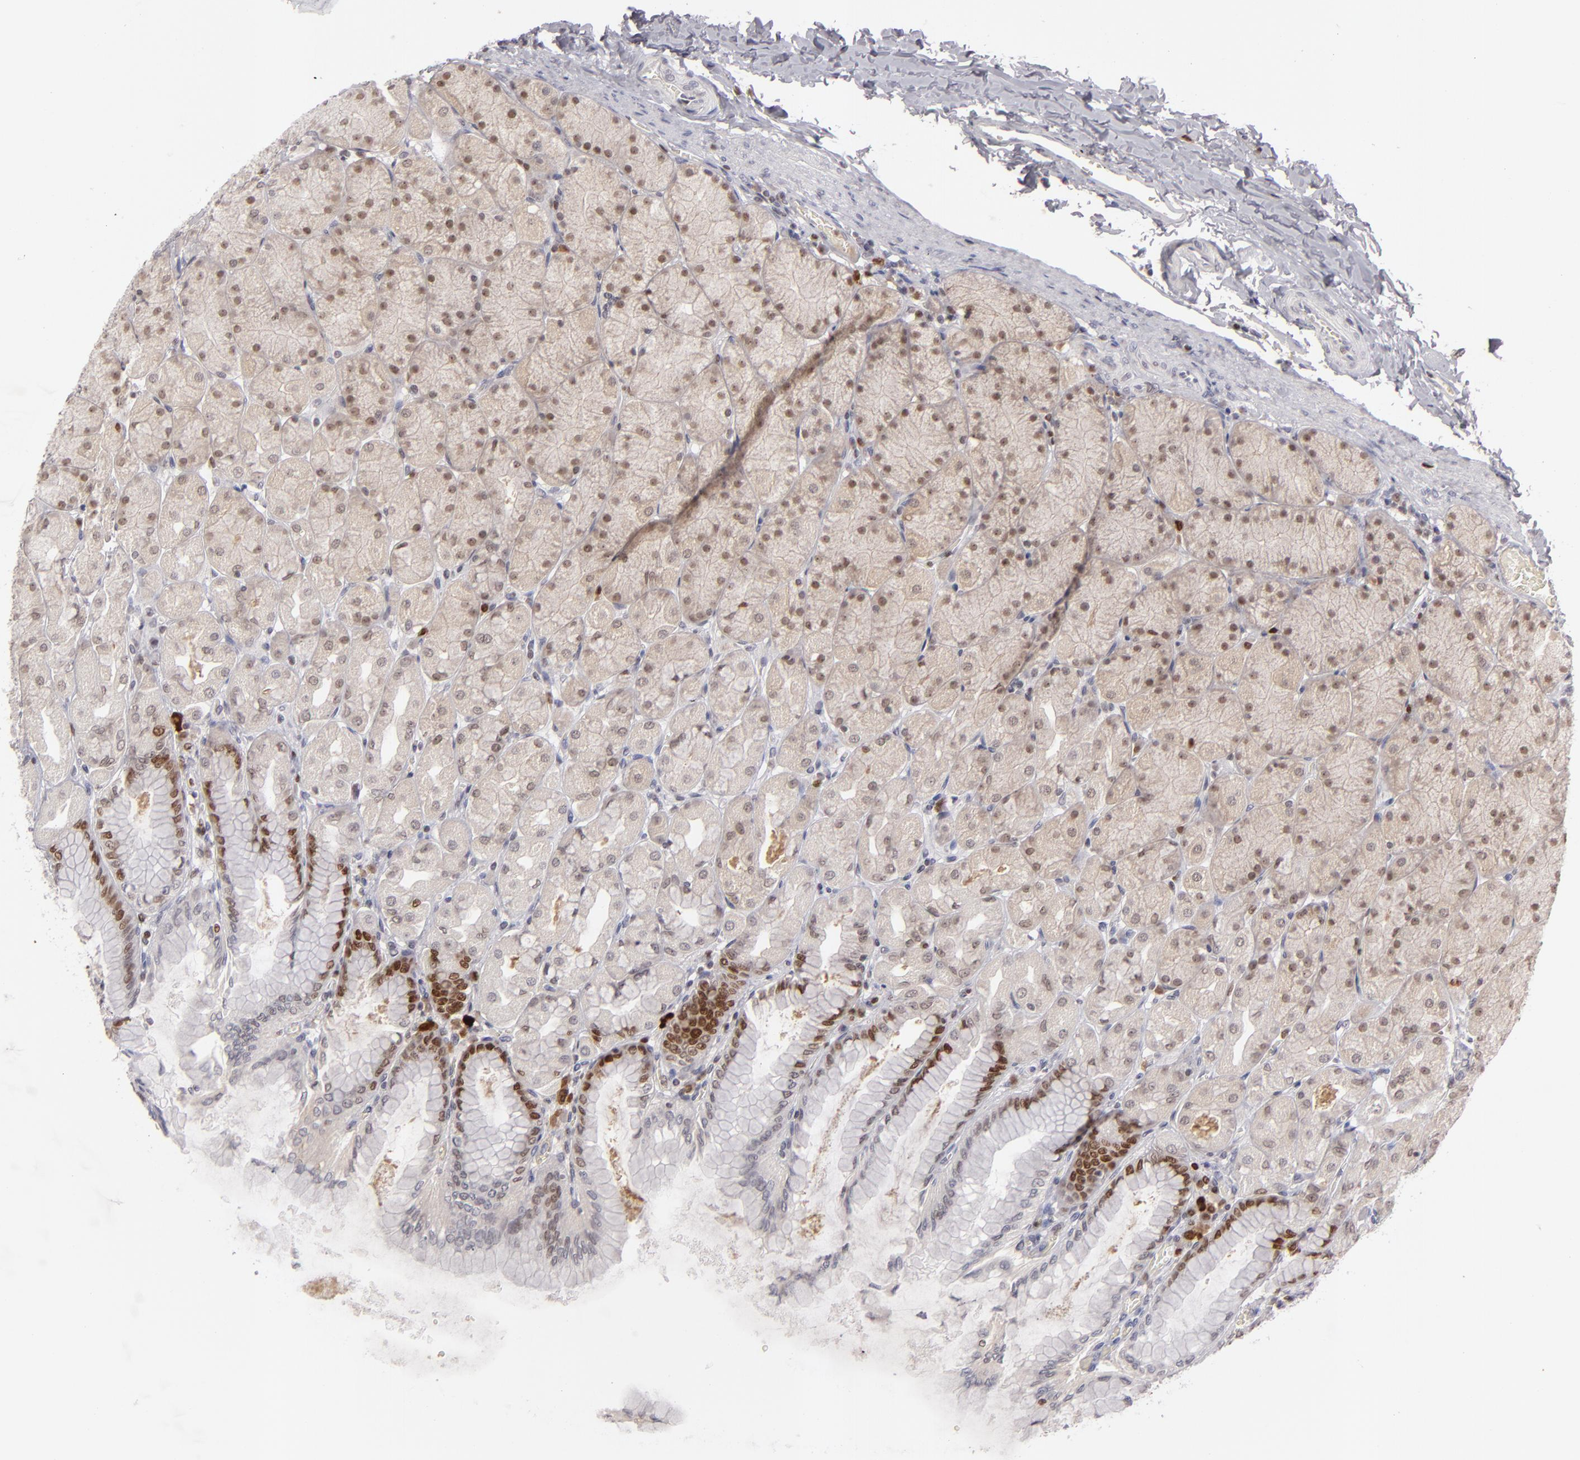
{"staining": {"intensity": "strong", "quantity": ">75%", "location": "nuclear"}, "tissue": "stomach", "cell_type": "Glandular cells", "image_type": "normal", "snomed": [{"axis": "morphology", "description": "Normal tissue, NOS"}, {"axis": "topography", "description": "Stomach, upper"}], "caption": "Brown immunohistochemical staining in normal human stomach reveals strong nuclear expression in approximately >75% of glandular cells. (DAB (3,3'-diaminobenzidine) = brown stain, brightfield microscopy at high magnification).", "gene": "FEN1", "patient": {"sex": "female", "age": 56}}